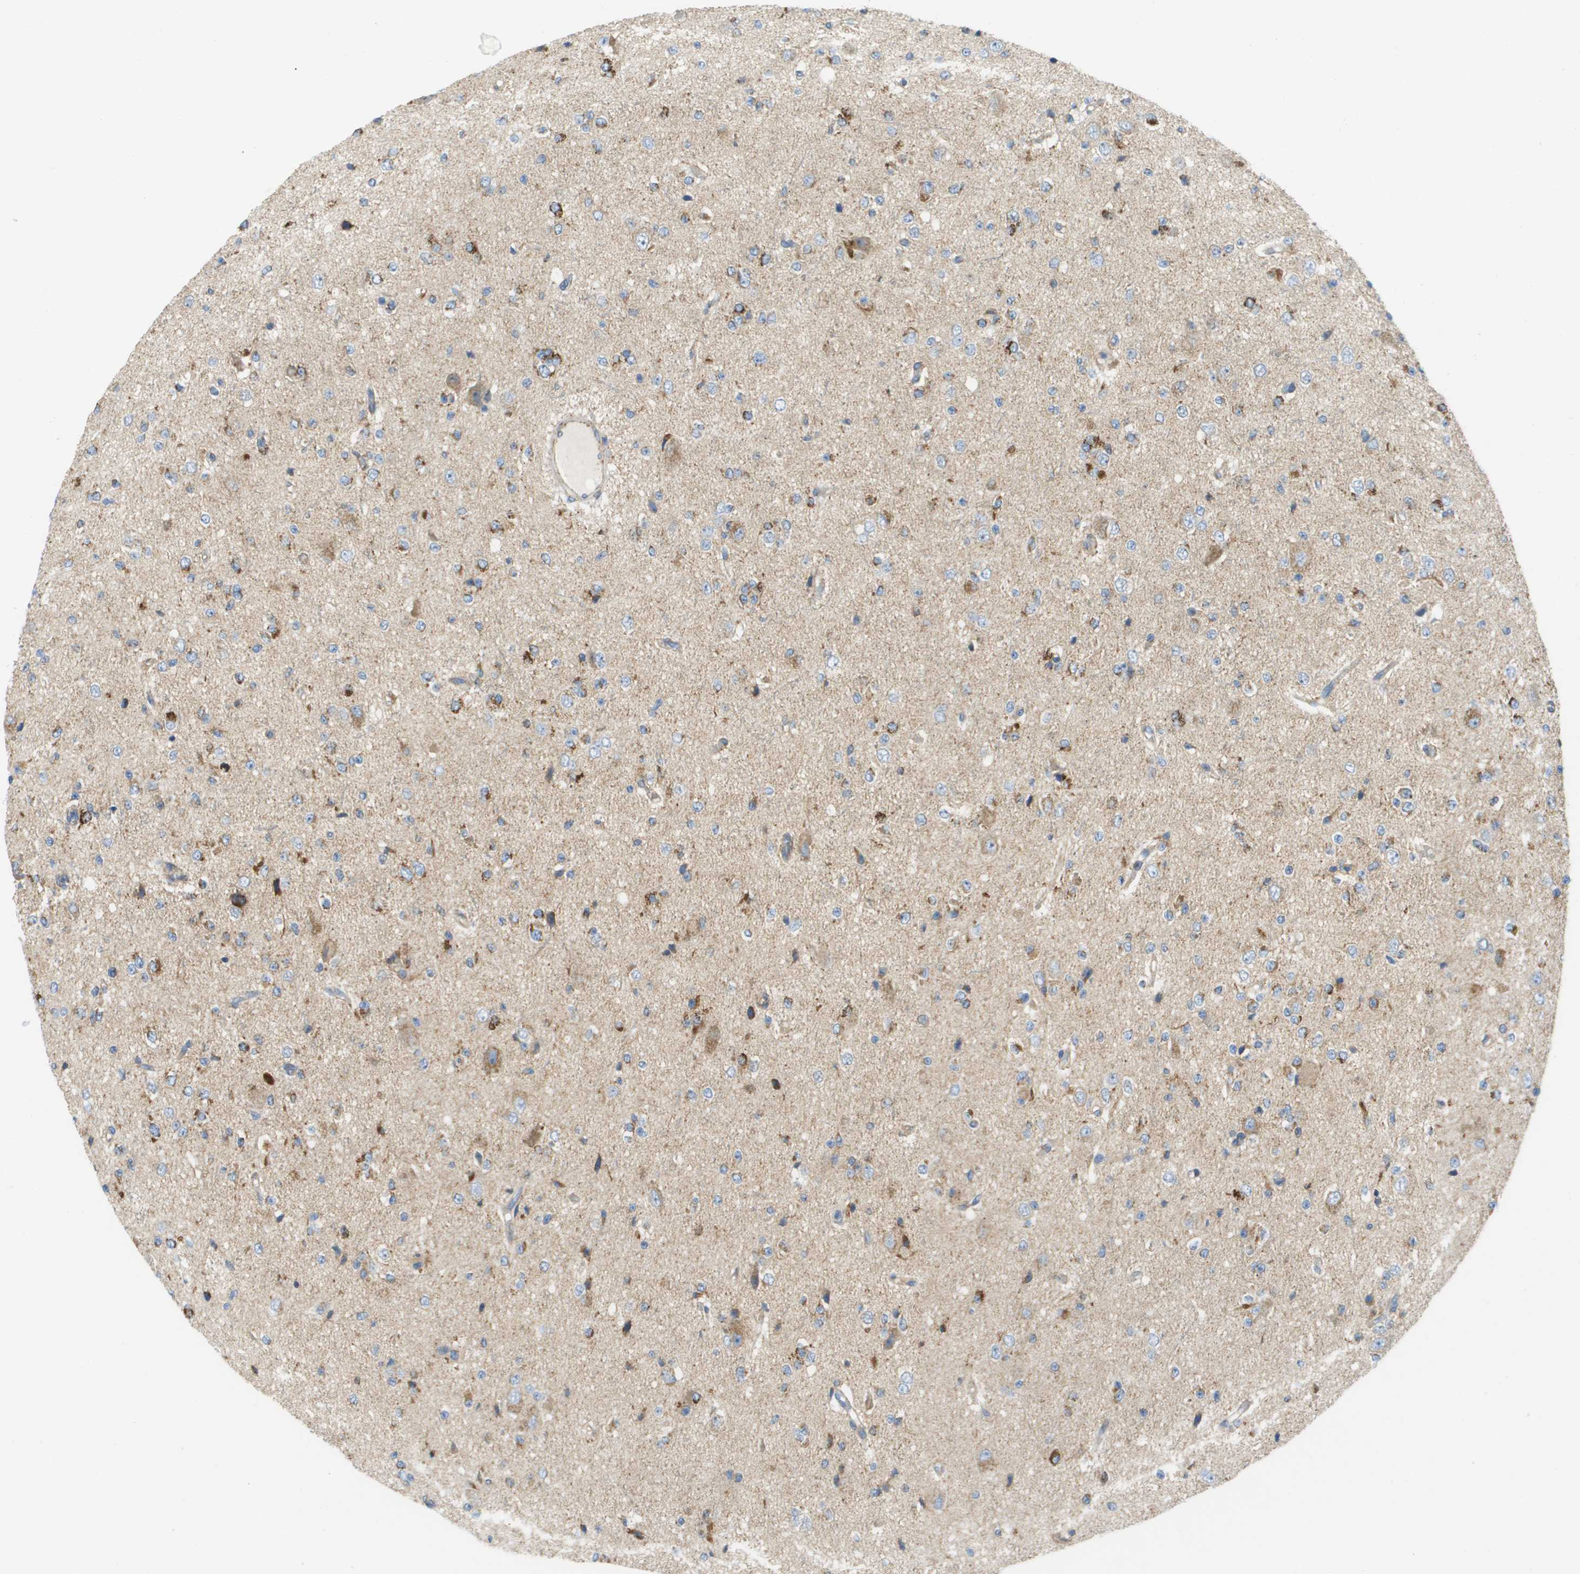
{"staining": {"intensity": "moderate", "quantity": "<25%", "location": "cytoplasmic/membranous"}, "tissue": "glioma", "cell_type": "Tumor cells", "image_type": "cancer", "snomed": [{"axis": "morphology", "description": "Glioma, malignant, High grade"}, {"axis": "topography", "description": "pancreas cauda"}], "caption": "Tumor cells show low levels of moderate cytoplasmic/membranous staining in about <25% of cells in malignant glioma (high-grade).", "gene": "FIS1", "patient": {"sex": "male", "age": 60}}